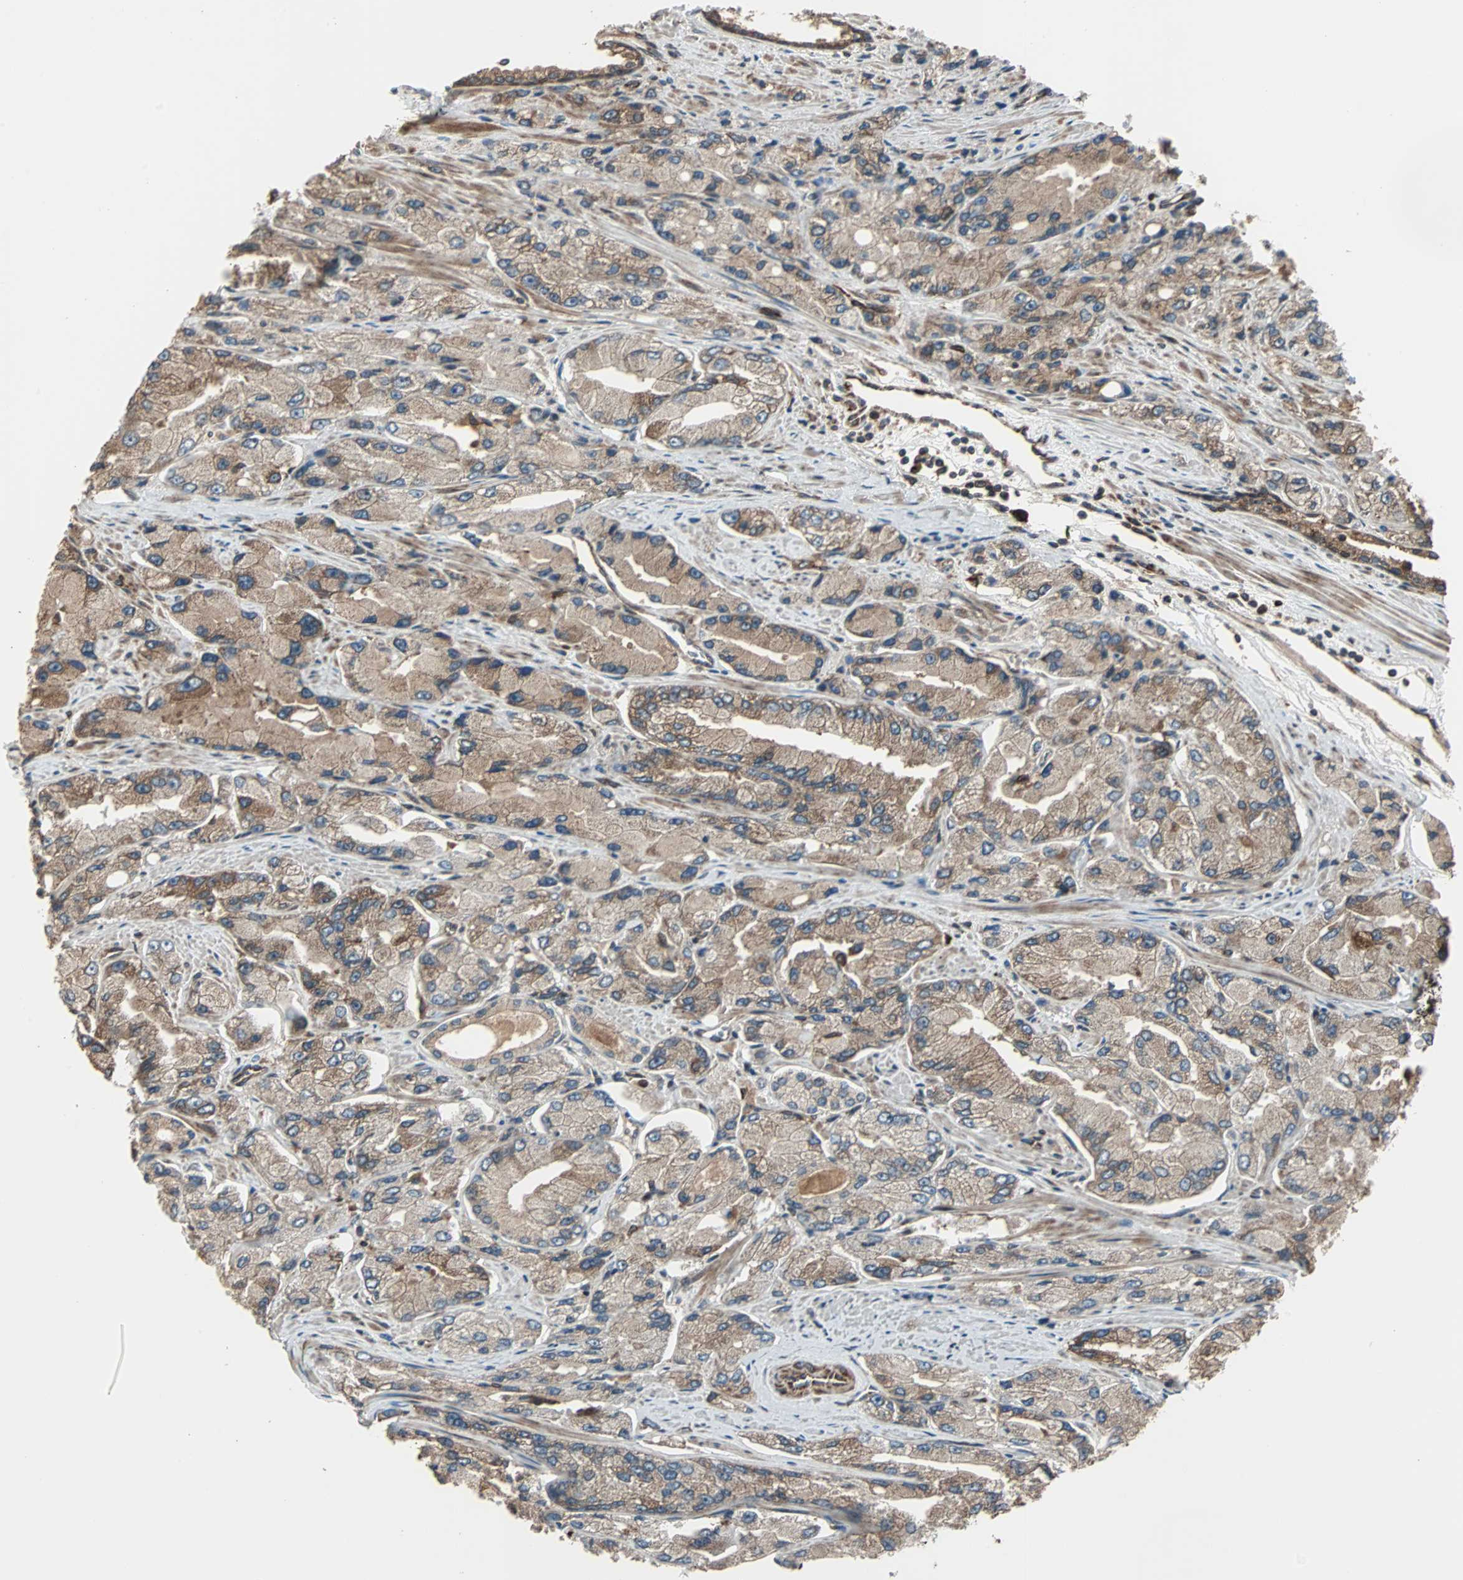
{"staining": {"intensity": "moderate", "quantity": ">75%", "location": "cytoplasmic/membranous"}, "tissue": "prostate cancer", "cell_type": "Tumor cells", "image_type": "cancer", "snomed": [{"axis": "morphology", "description": "Adenocarcinoma, High grade"}, {"axis": "topography", "description": "Prostate"}], "caption": "Moderate cytoplasmic/membranous staining for a protein is appreciated in about >75% of tumor cells of high-grade adenocarcinoma (prostate) using immunohistochemistry.", "gene": "RAB7A", "patient": {"sex": "male", "age": 58}}